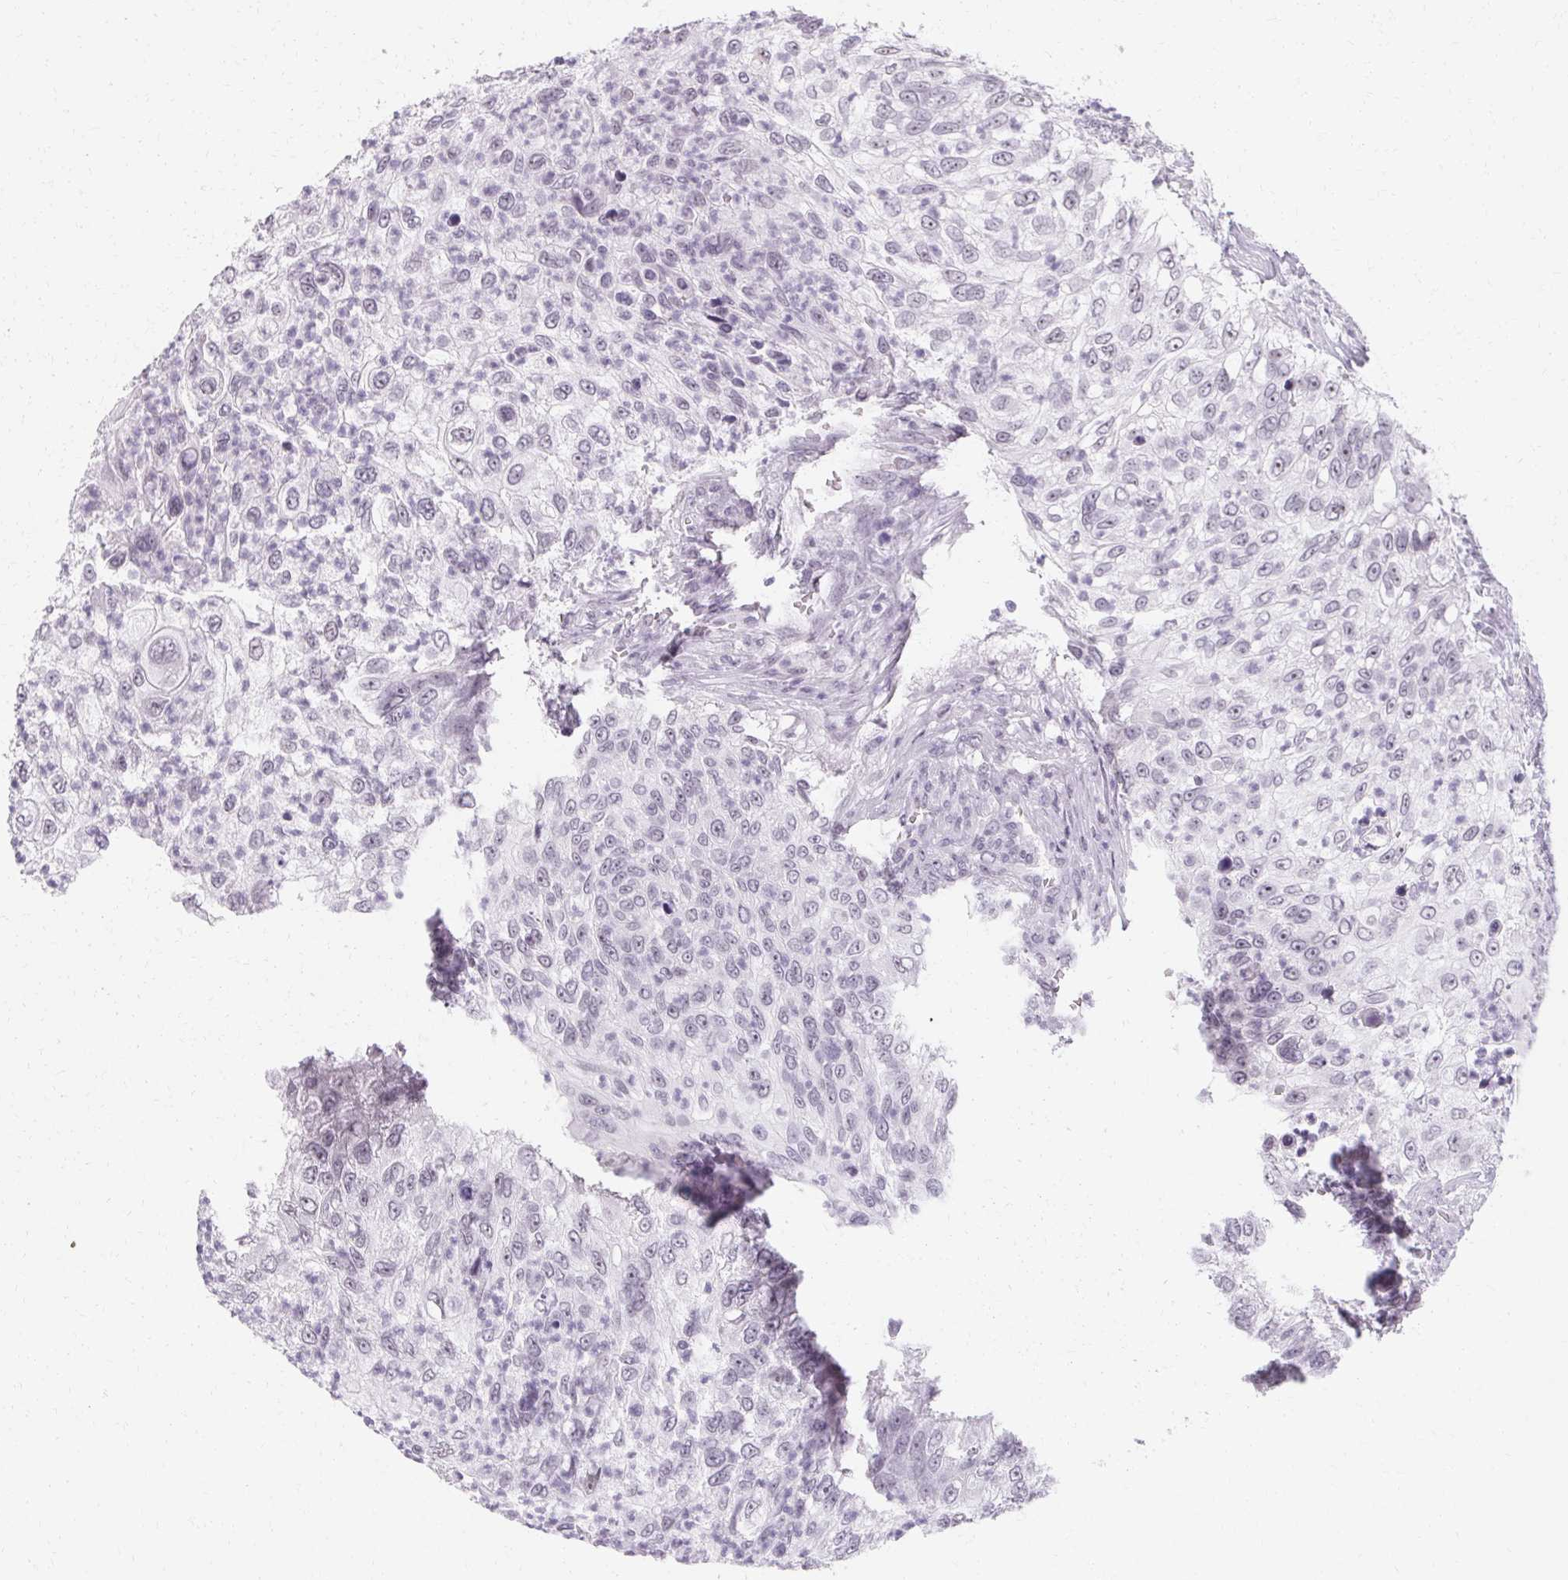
{"staining": {"intensity": "negative", "quantity": "none", "location": "none"}, "tissue": "urothelial cancer", "cell_type": "Tumor cells", "image_type": "cancer", "snomed": [{"axis": "morphology", "description": "Urothelial carcinoma, High grade"}, {"axis": "topography", "description": "Urinary bladder"}], "caption": "Immunohistochemistry micrograph of neoplastic tissue: urothelial cancer stained with DAB (3,3'-diaminobenzidine) exhibits no significant protein staining in tumor cells. Brightfield microscopy of immunohistochemistry stained with DAB (3,3'-diaminobenzidine) (brown) and hematoxylin (blue), captured at high magnification.", "gene": "SYNPR", "patient": {"sex": "female", "age": 60}}